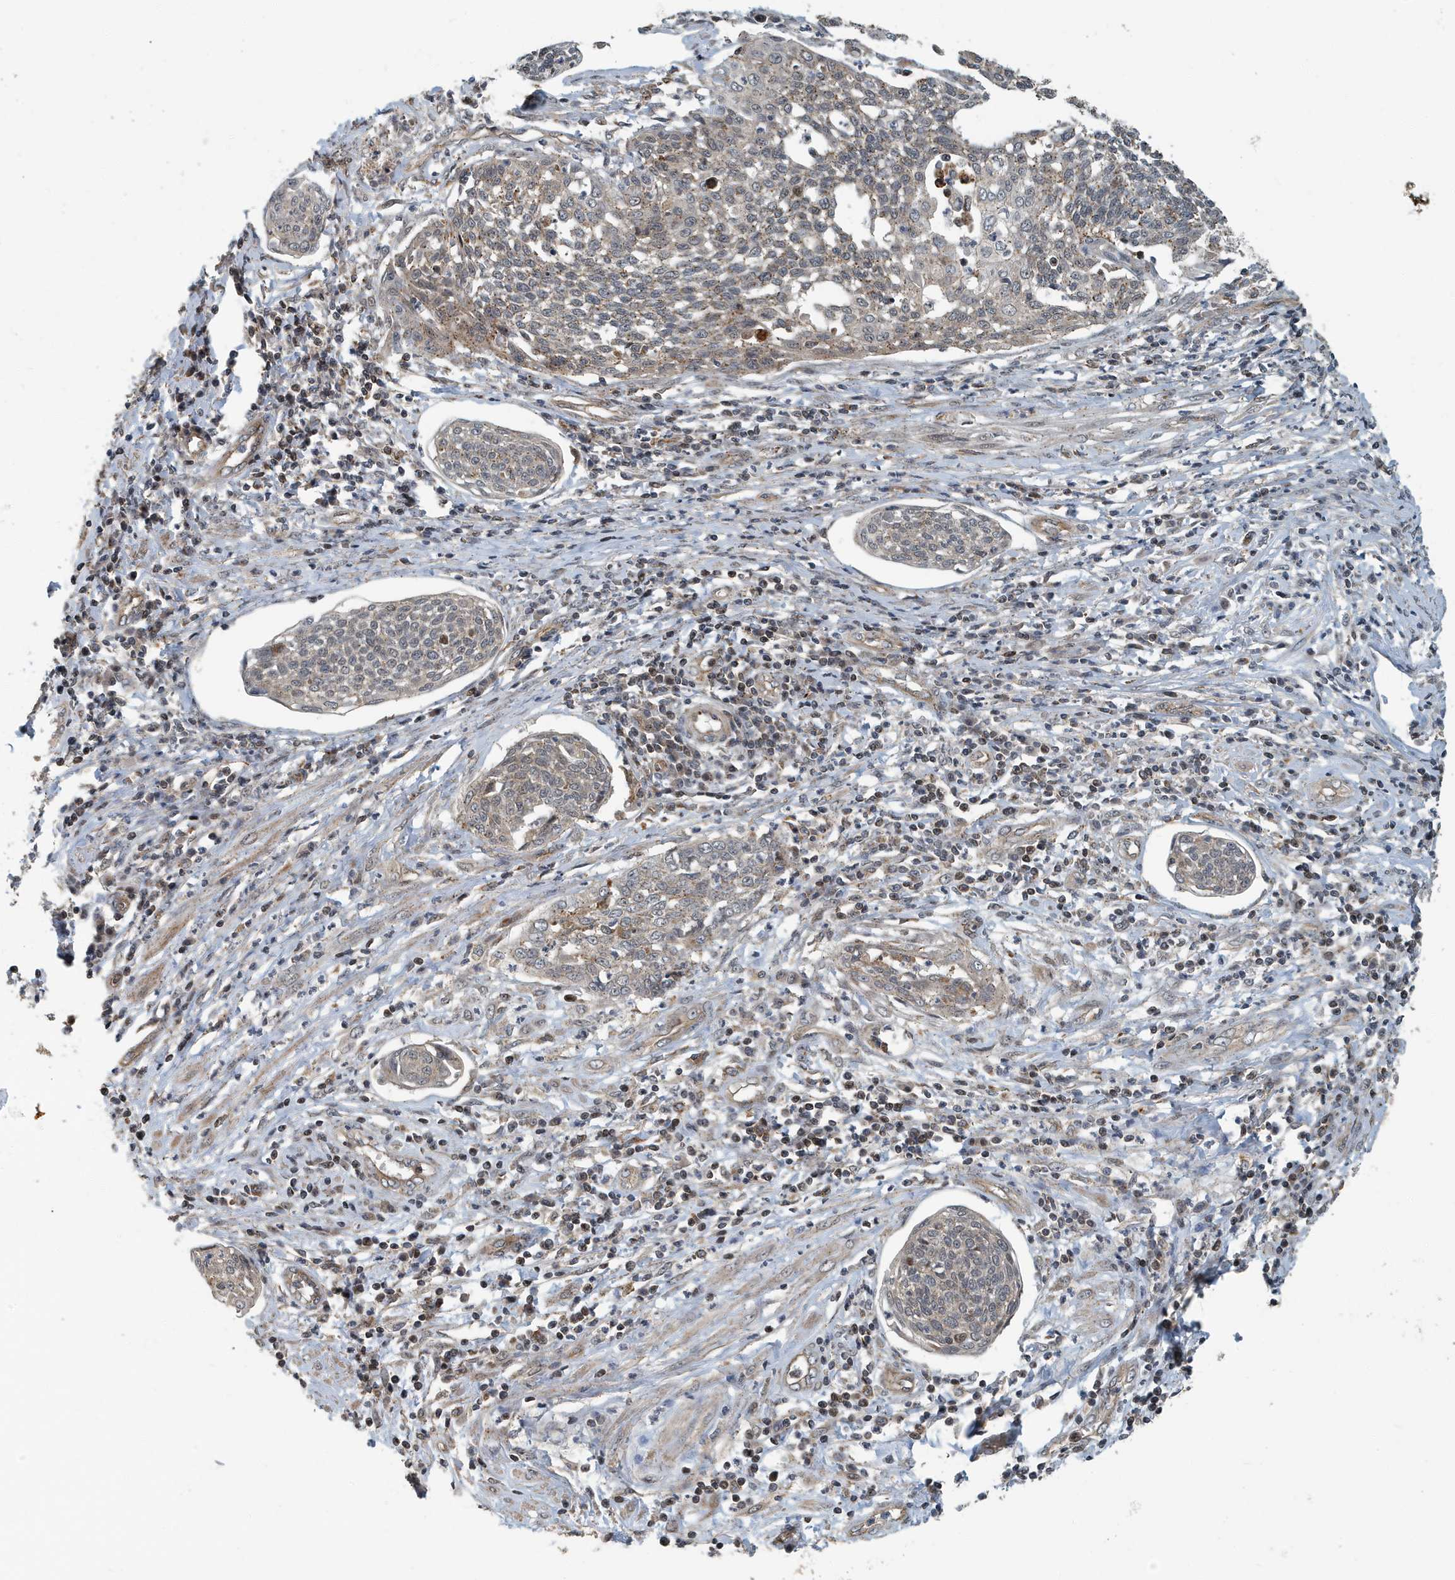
{"staining": {"intensity": "weak", "quantity": ">75%", "location": "cytoplasmic/membranous"}, "tissue": "cervical cancer", "cell_type": "Tumor cells", "image_type": "cancer", "snomed": [{"axis": "morphology", "description": "Squamous cell carcinoma, NOS"}, {"axis": "topography", "description": "Cervix"}], "caption": "IHC staining of cervical squamous cell carcinoma, which shows low levels of weak cytoplasmic/membranous expression in approximately >75% of tumor cells indicating weak cytoplasmic/membranous protein staining. The staining was performed using DAB (brown) for protein detection and nuclei were counterstained in hematoxylin (blue).", "gene": "KIF15", "patient": {"sex": "female", "age": 34}}